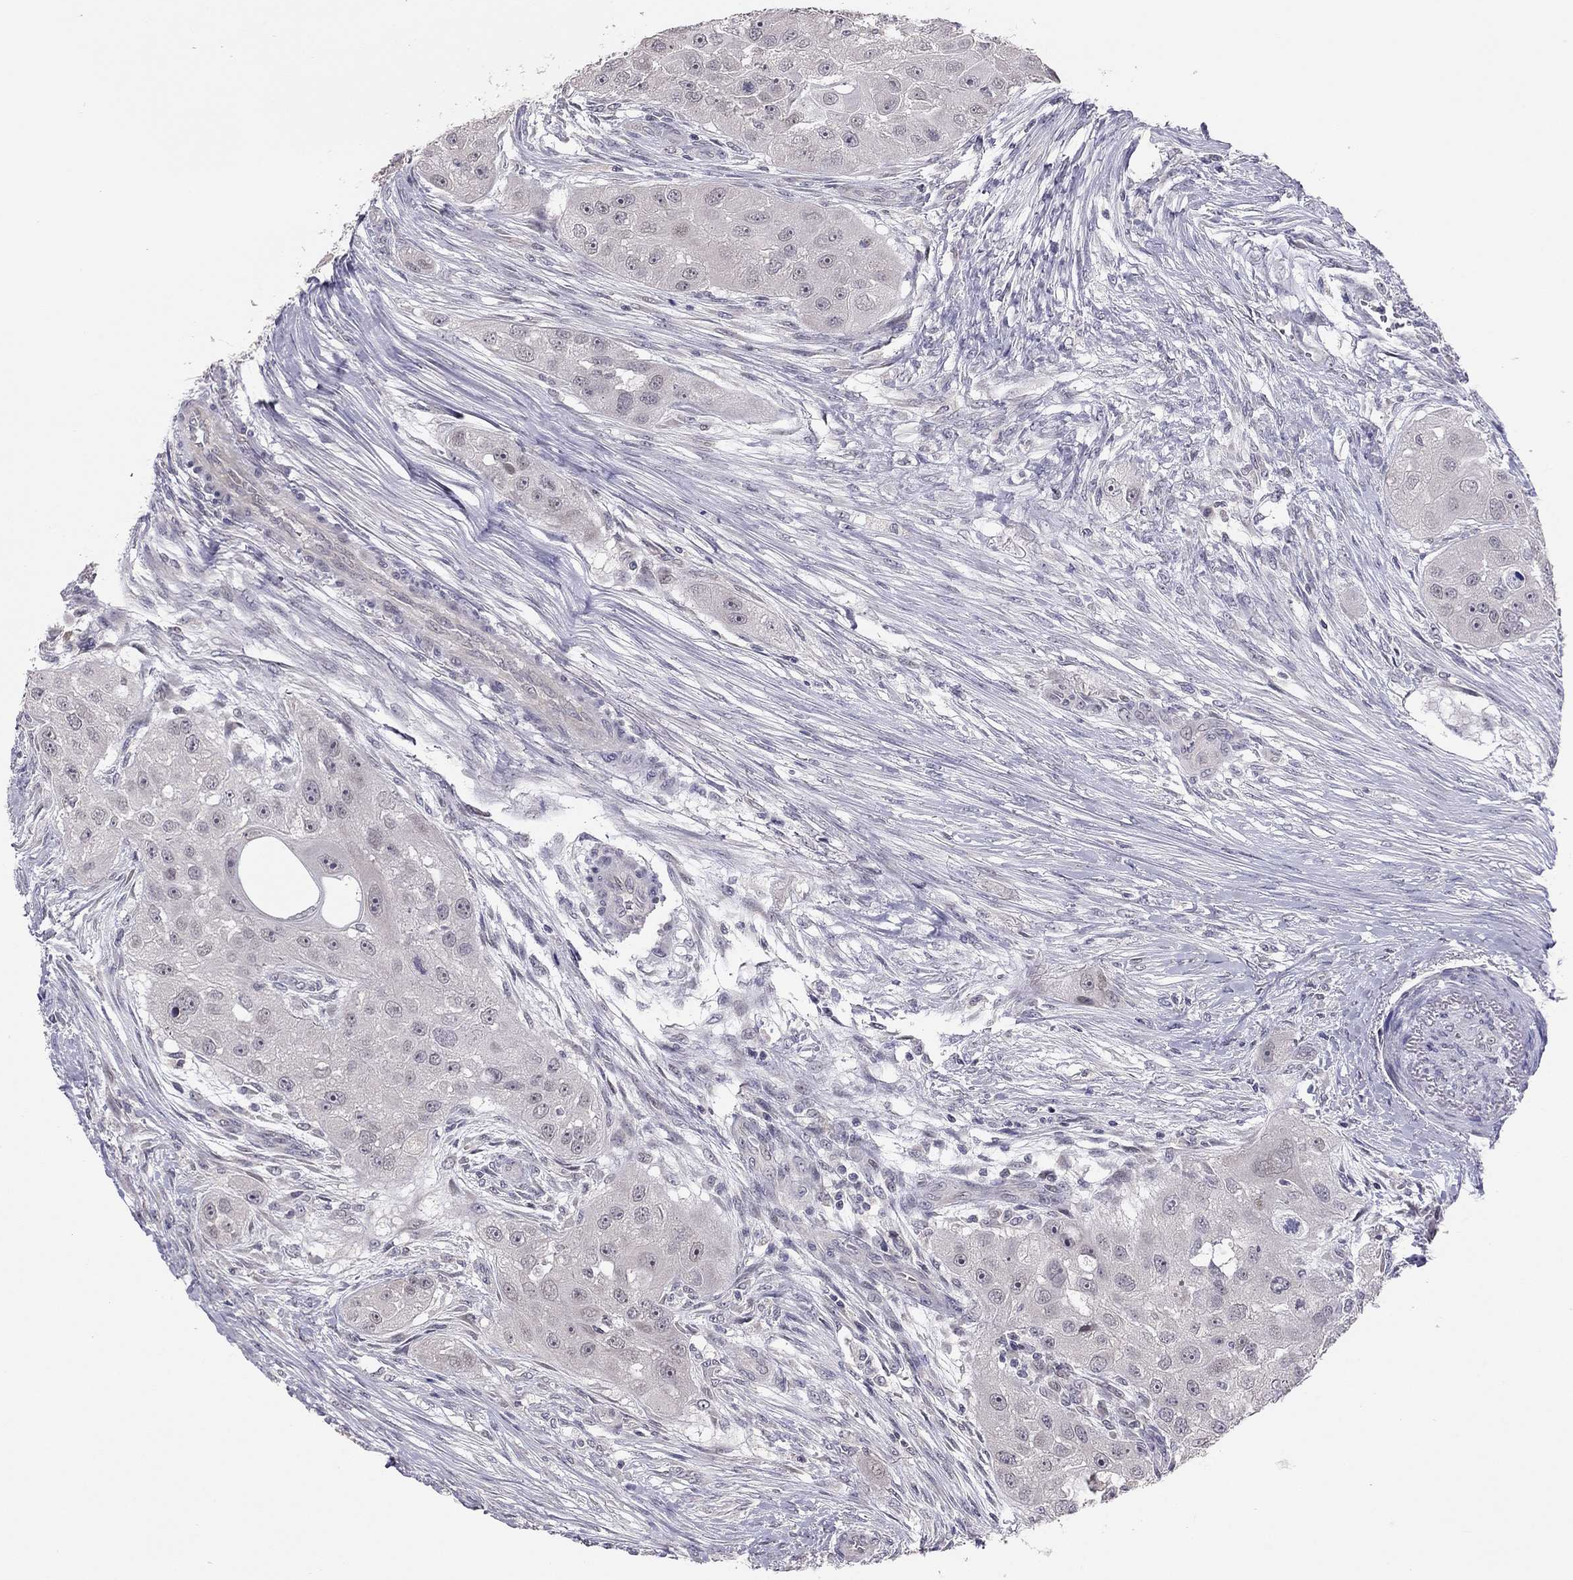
{"staining": {"intensity": "negative", "quantity": "none", "location": "none"}, "tissue": "head and neck cancer", "cell_type": "Tumor cells", "image_type": "cancer", "snomed": [{"axis": "morphology", "description": "Normal tissue, NOS"}, {"axis": "morphology", "description": "Squamous cell carcinoma, NOS"}, {"axis": "topography", "description": "Skeletal muscle"}, {"axis": "topography", "description": "Head-Neck"}], "caption": "Tumor cells are negative for brown protein staining in squamous cell carcinoma (head and neck).", "gene": "HSF2BP", "patient": {"sex": "male", "age": 51}}